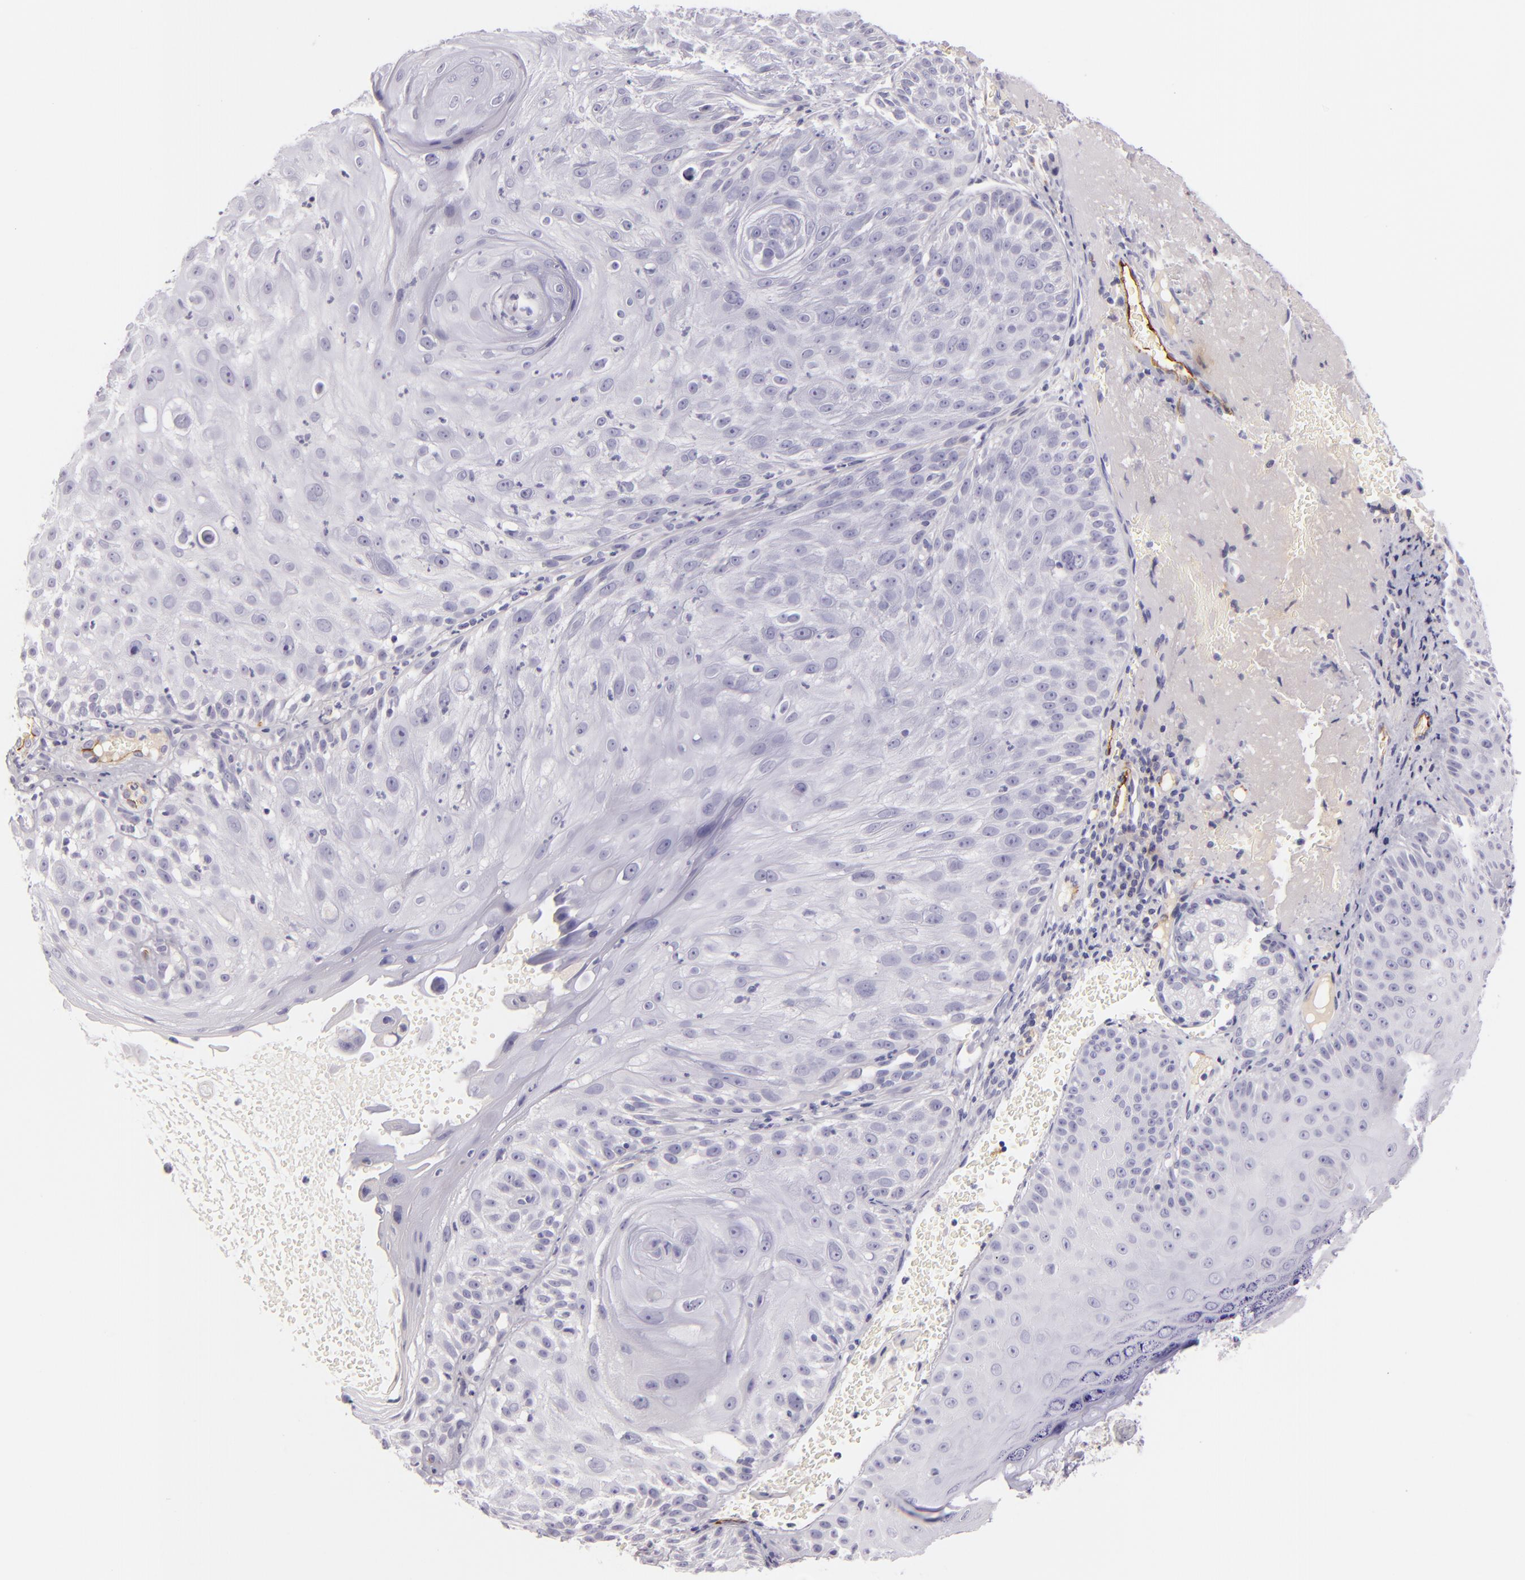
{"staining": {"intensity": "negative", "quantity": "none", "location": "none"}, "tissue": "skin cancer", "cell_type": "Tumor cells", "image_type": "cancer", "snomed": [{"axis": "morphology", "description": "Squamous cell carcinoma, NOS"}, {"axis": "topography", "description": "Skin"}], "caption": "Immunohistochemistry image of human skin squamous cell carcinoma stained for a protein (brown), which demonstrates no expression in tumor cells.", "gene": "ICAM1", "patient": {"sex": "female", "age": 89}}